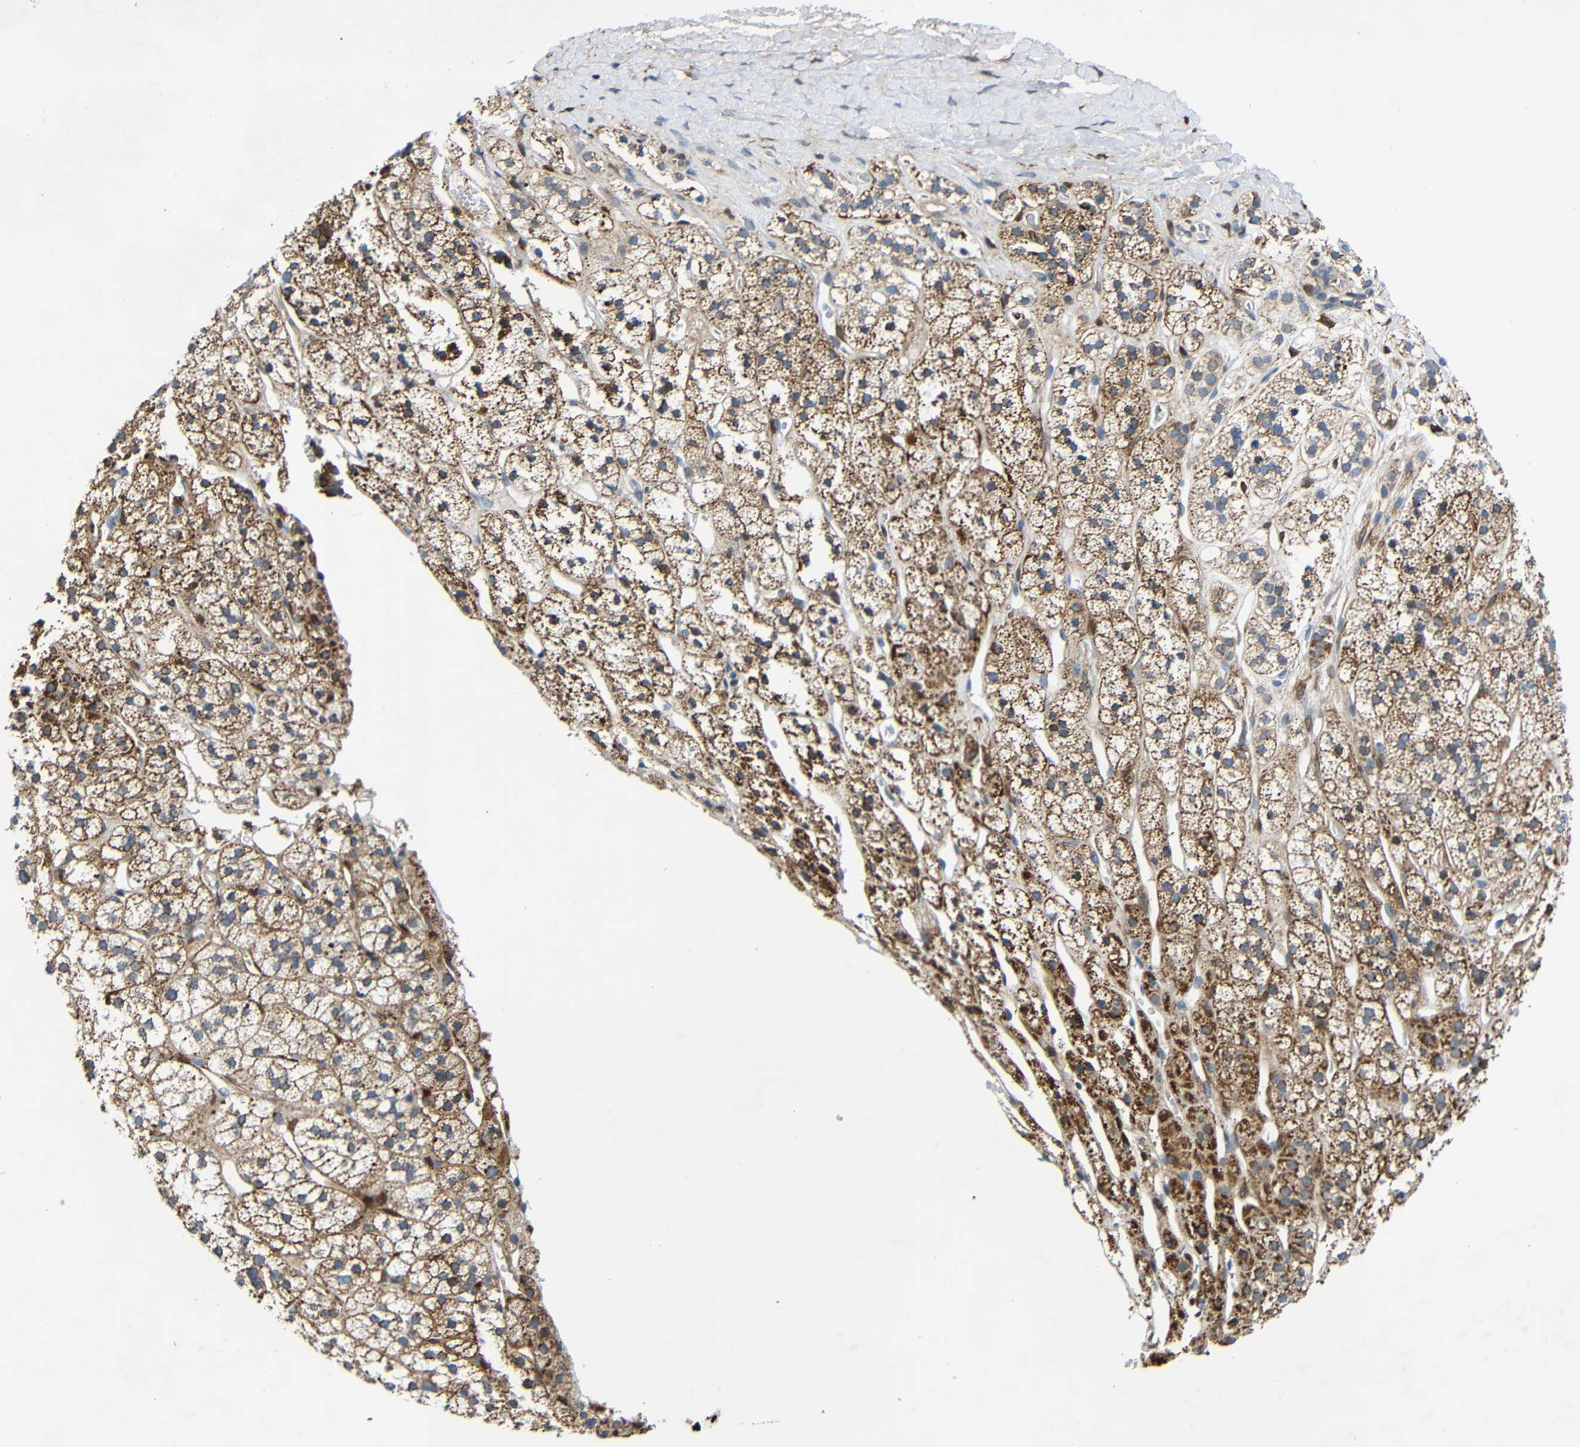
{"staining": {"intensity": "moderate", "quantity": ">75%", "location": "cytoplasmic/membranous"}, "tissue": "adrenal gland", "cell_type": "Glandular cells", "image_type": "normal", "snomed": [{"axis": "morphology", "description": "Normal tissue, NOS"}, {"axis": "topography", "description": "Adrenal gland"}], "caption": "Immunohistochemical staining of benign human adrenal gland shows medium levels of moderate cytoplasmic/membranous expression in approximately >75% of glandular cells. The protein of interest is shown in brown color, while the nuclei are stained blue.", "gene": "TMEM25", "patient": {"sex": "male", "age": 56}}